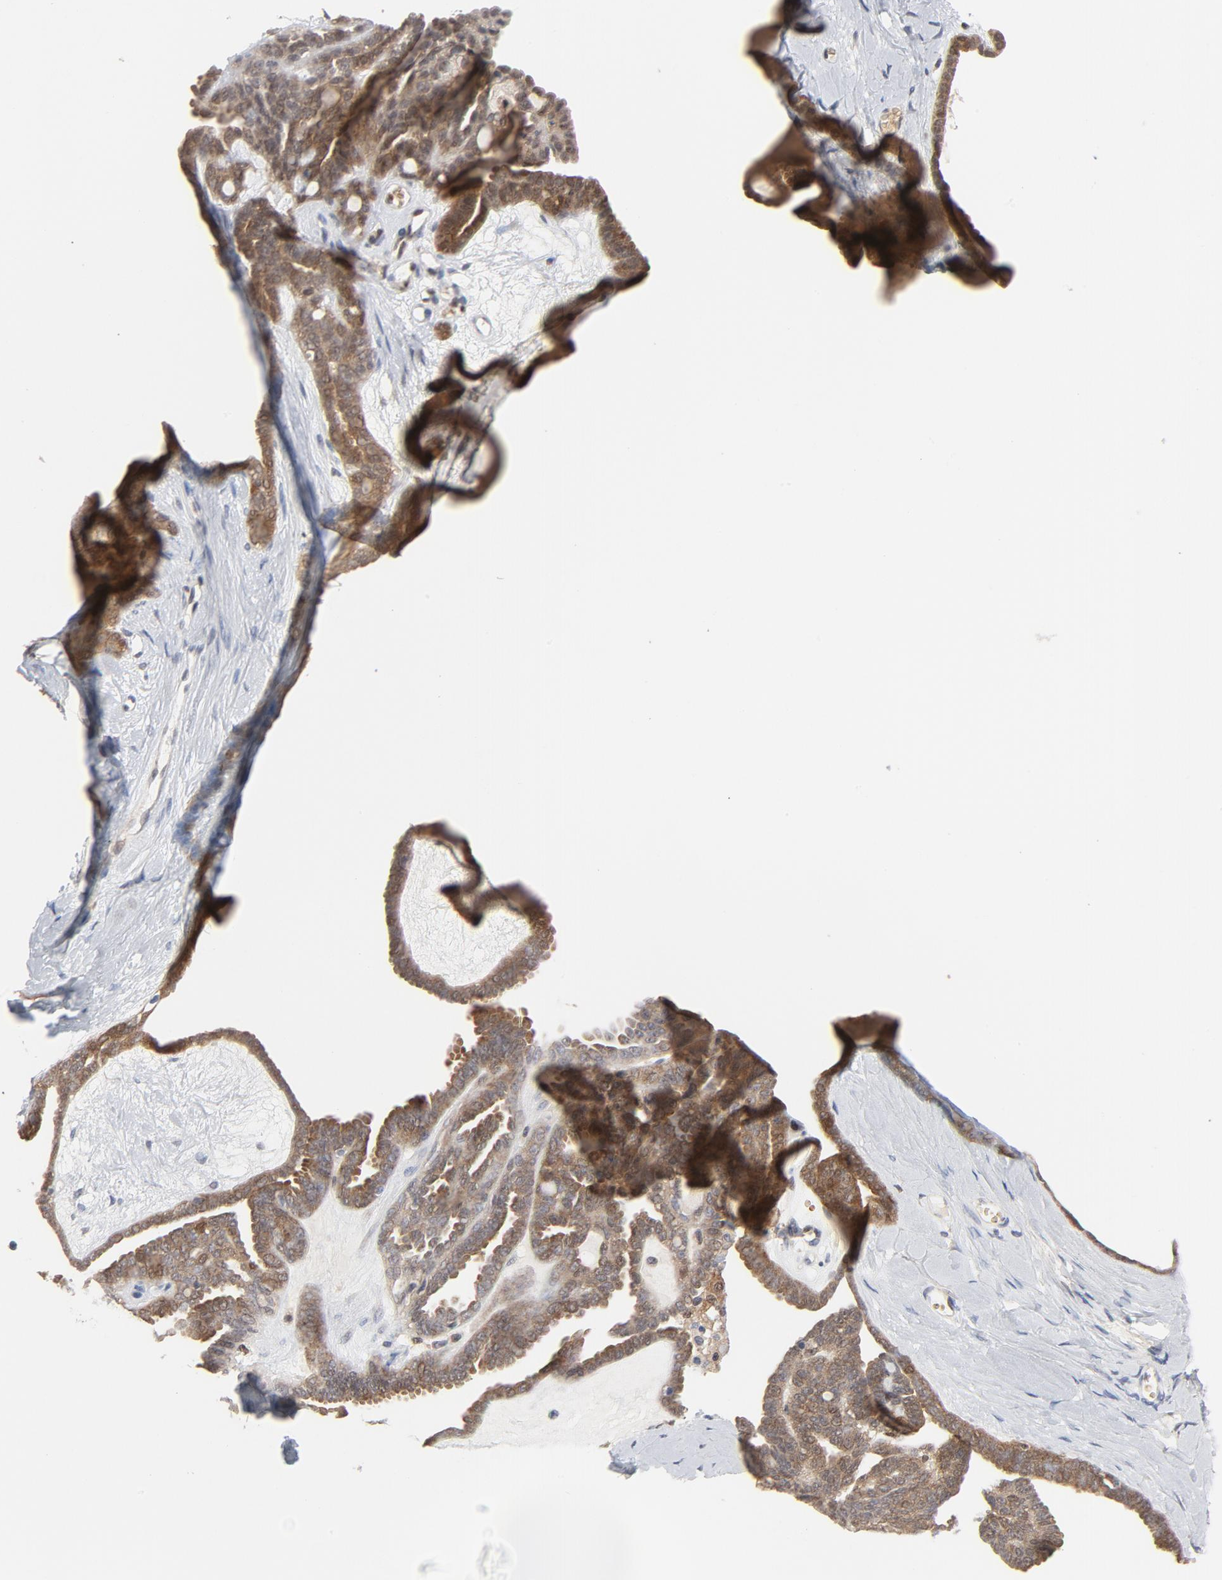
{"staining": {"intensity": "moderate", "quantity": ">75%", "location": "cytoplasmic/membranous"}, "tissue": "ovarian cancer", "cell_type": "Tumor cells", "image_type": "cancer", "snomed": [{"axis": "morphology", "description": "Cystadenocarcinoma, serous, NOS"}, {"axis": "topography", "description": "Ovary"}], "caption": "Immunohistochemical staining of human ovarian cancer reveals medium levels of moderate cytoplasmic/membranous staining in approximately >75% of tumor cells. The protein is stained brown, and the nuclei are stained in blue (DAB (3,3'-diaminobenzidine) IHC with brightfield microscopy, high magnification).", "gene": "PRDX1", "patient": {"sex": "female", "age": 71}}